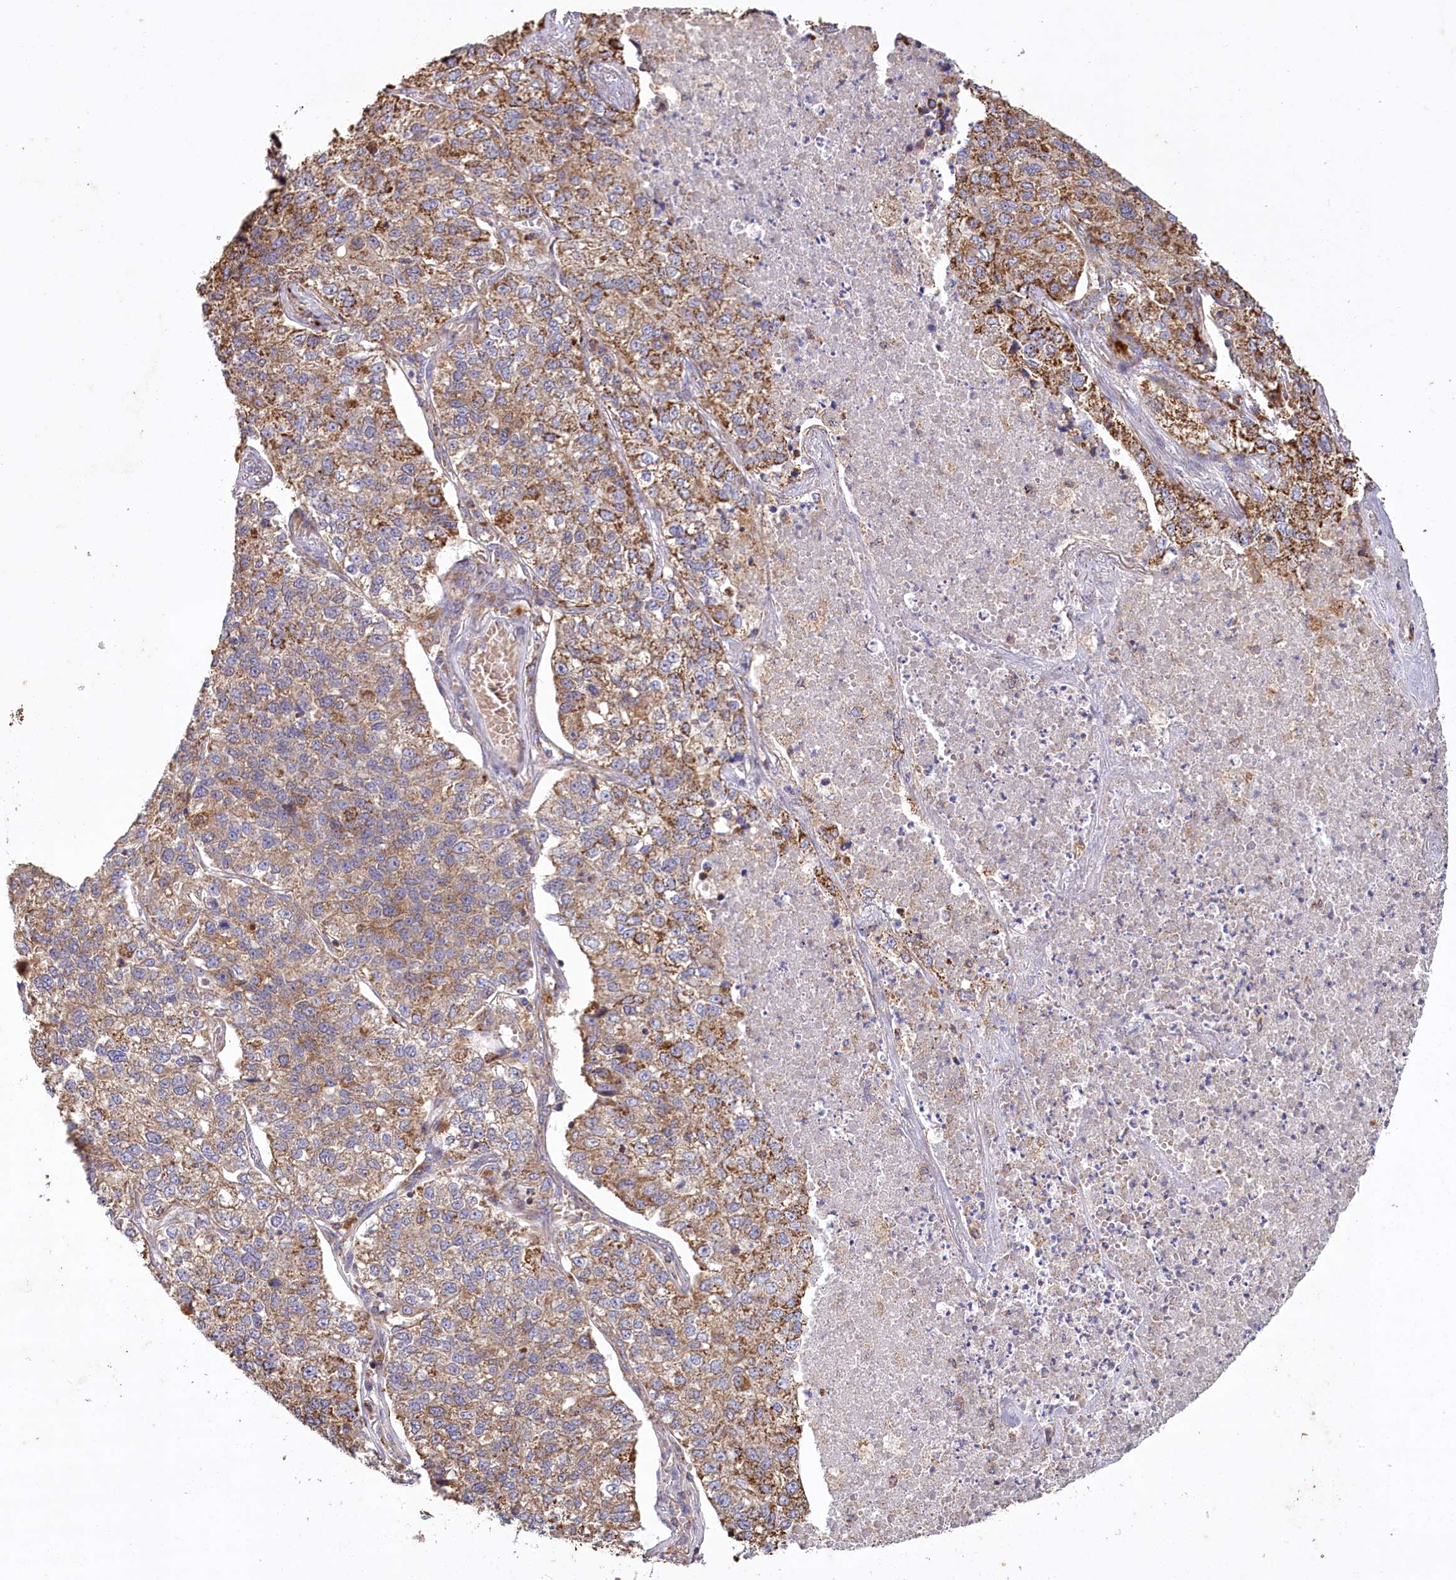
{"staining": {"intensity": "strong", "quantity": "25%-75%", "location": "cytoplasmic/membranous"}, "tissue": "lung cancer", "cell_type": "Tumor cells", "image_type": "cancer", "snomed": [{"axis": "morphology", "description": "Adenocarcinoma, NOS"}, {"axis": "topography", "description": "Lung"}], "caption": "Brown immunohistochemical staining in human lung cancer reveals strong cytoplasmic/membranous expression in about 25%-75% of tumor cells.", "gene": "CARD19", "patient": {"sex": "male", "age": 49}}